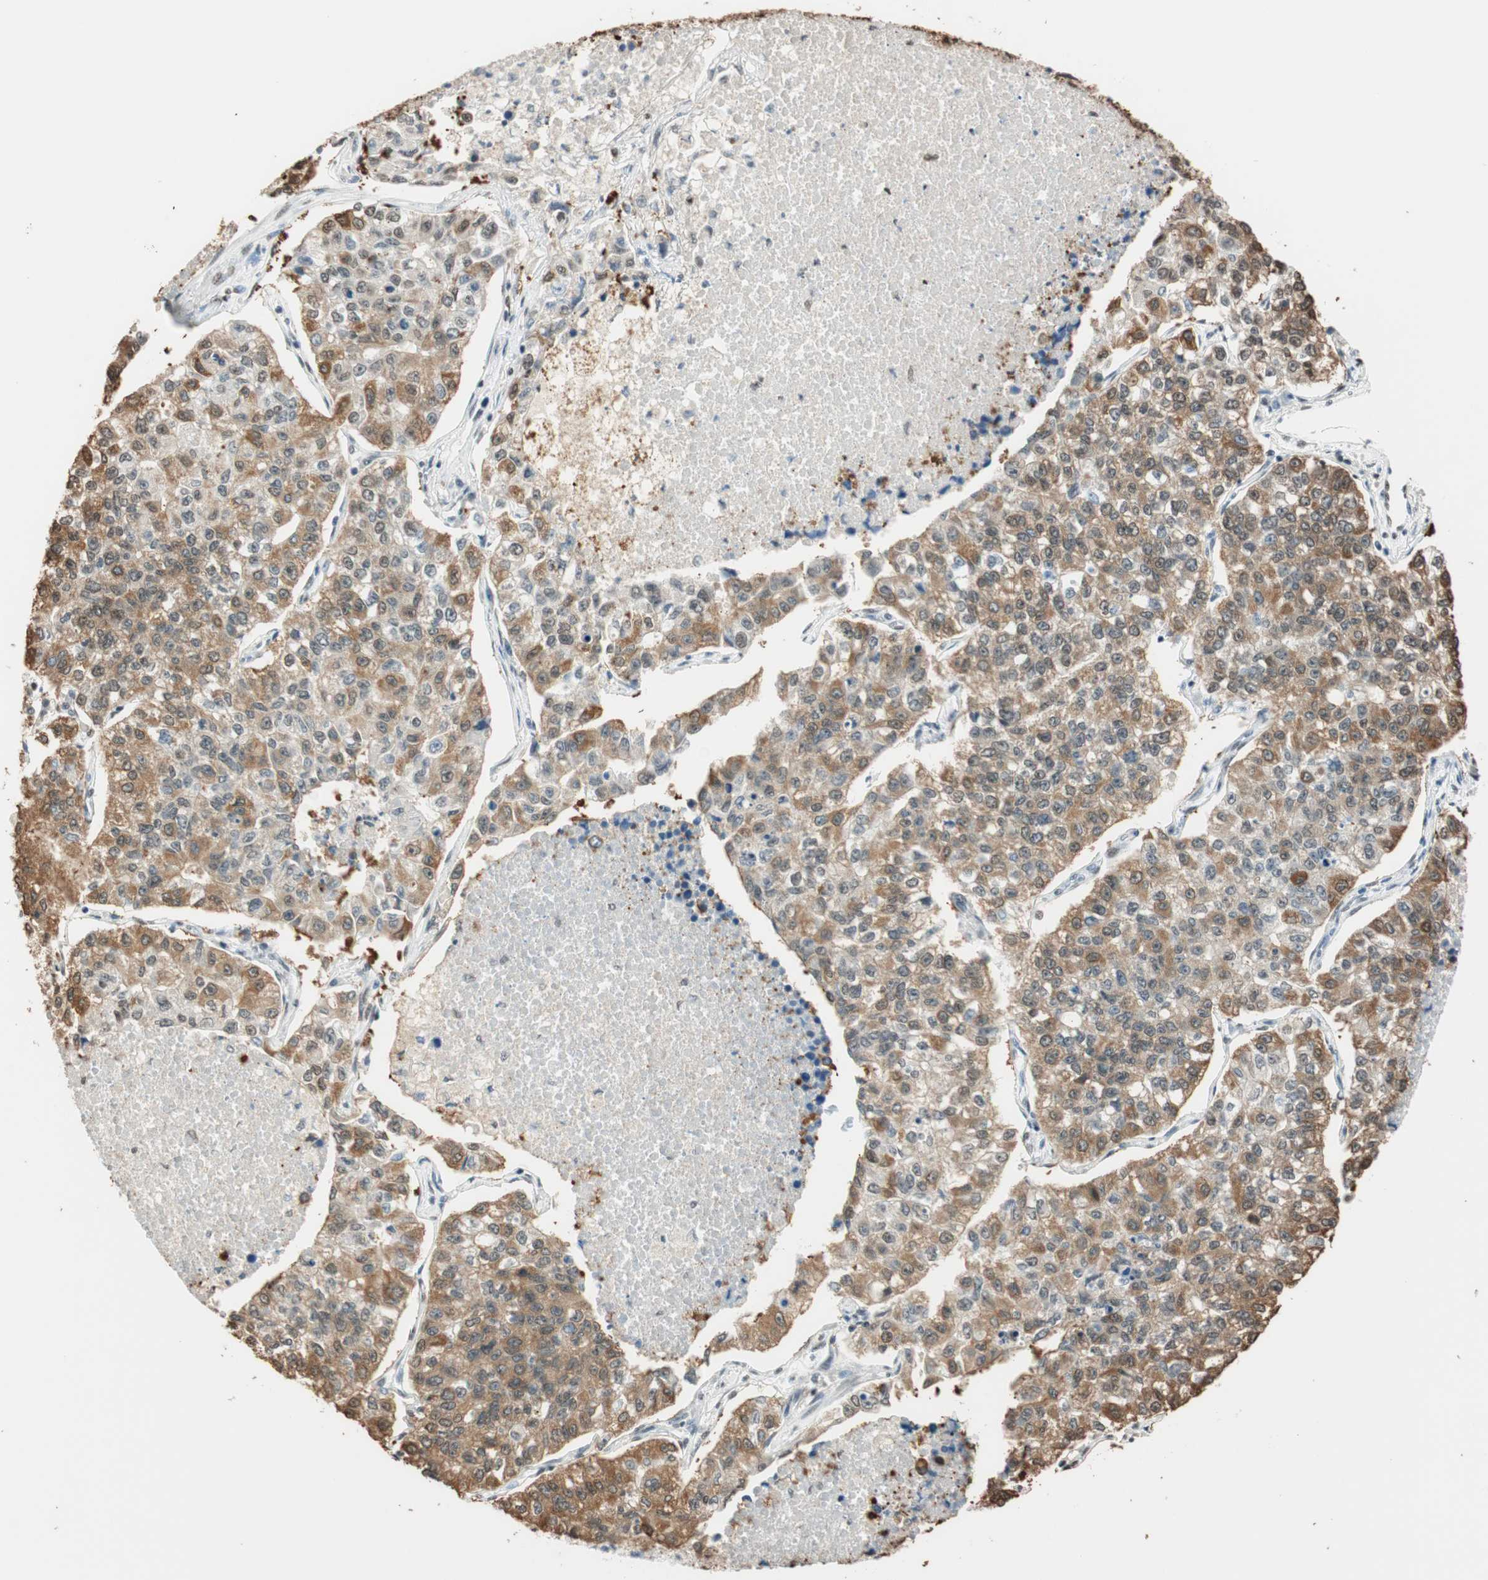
{"staining": {"intensity": "moderate", "quantity": "25%-75%", "location": "cytoplasmic/membranous,nuclear"}, "tissue": "lung cancer", "cell_type": "Tumor cells", "image_type": "cancer", "snomed": [{"axis": "morphology", "description": "Adenocarcinoma, NOS"}, {"axis": "topography", "description": "Lung"}], "caption": "Moderate cytoplasmic/membranous and nuclear positivity for a protein is appreciated in approximately 25%-75% of tumor cells of adenocarcinoma (lung) using immunohistochemistry.", "gene": "FANCG", "patient": {"sex": "male", "age": 49}}